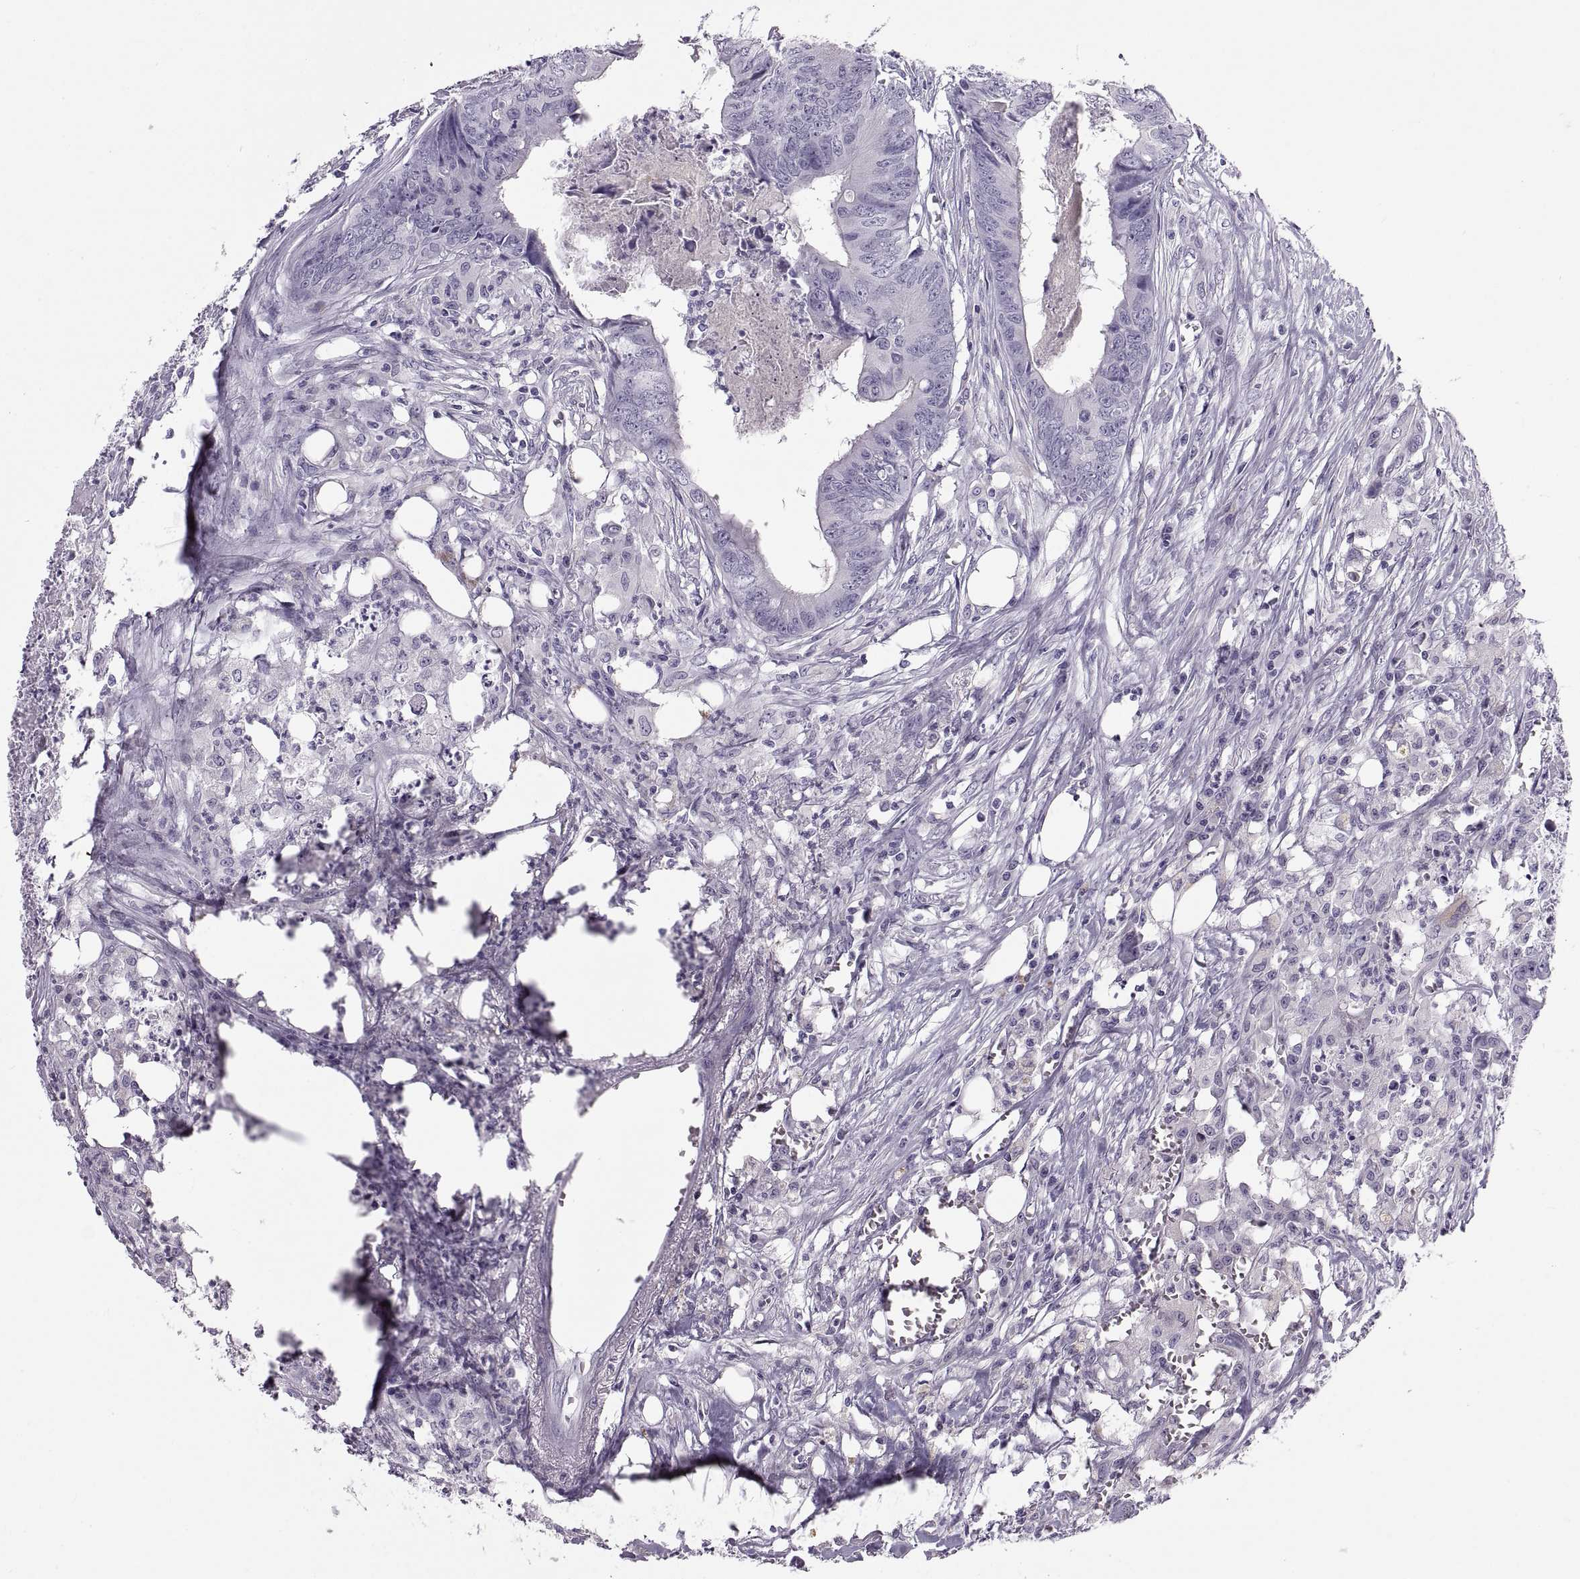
{"staining": {"intensity": "negative", "quantity": "none", "location": "none"}, "tissue": "colorectal cancer", "cell_type": "Tumor cells", "image_type": "cancer", "snomed": [{"axis": "morphology", "description": "Adenocarcinoma, NOS"}, {"axis": "topography", "description": "Colon"}], "caption": "Tumor cells show no significant protein positivity in colorectal adenocarcinoma.", "gene": "QRICH2", "patient": {"sex": "male", "age": 84}}